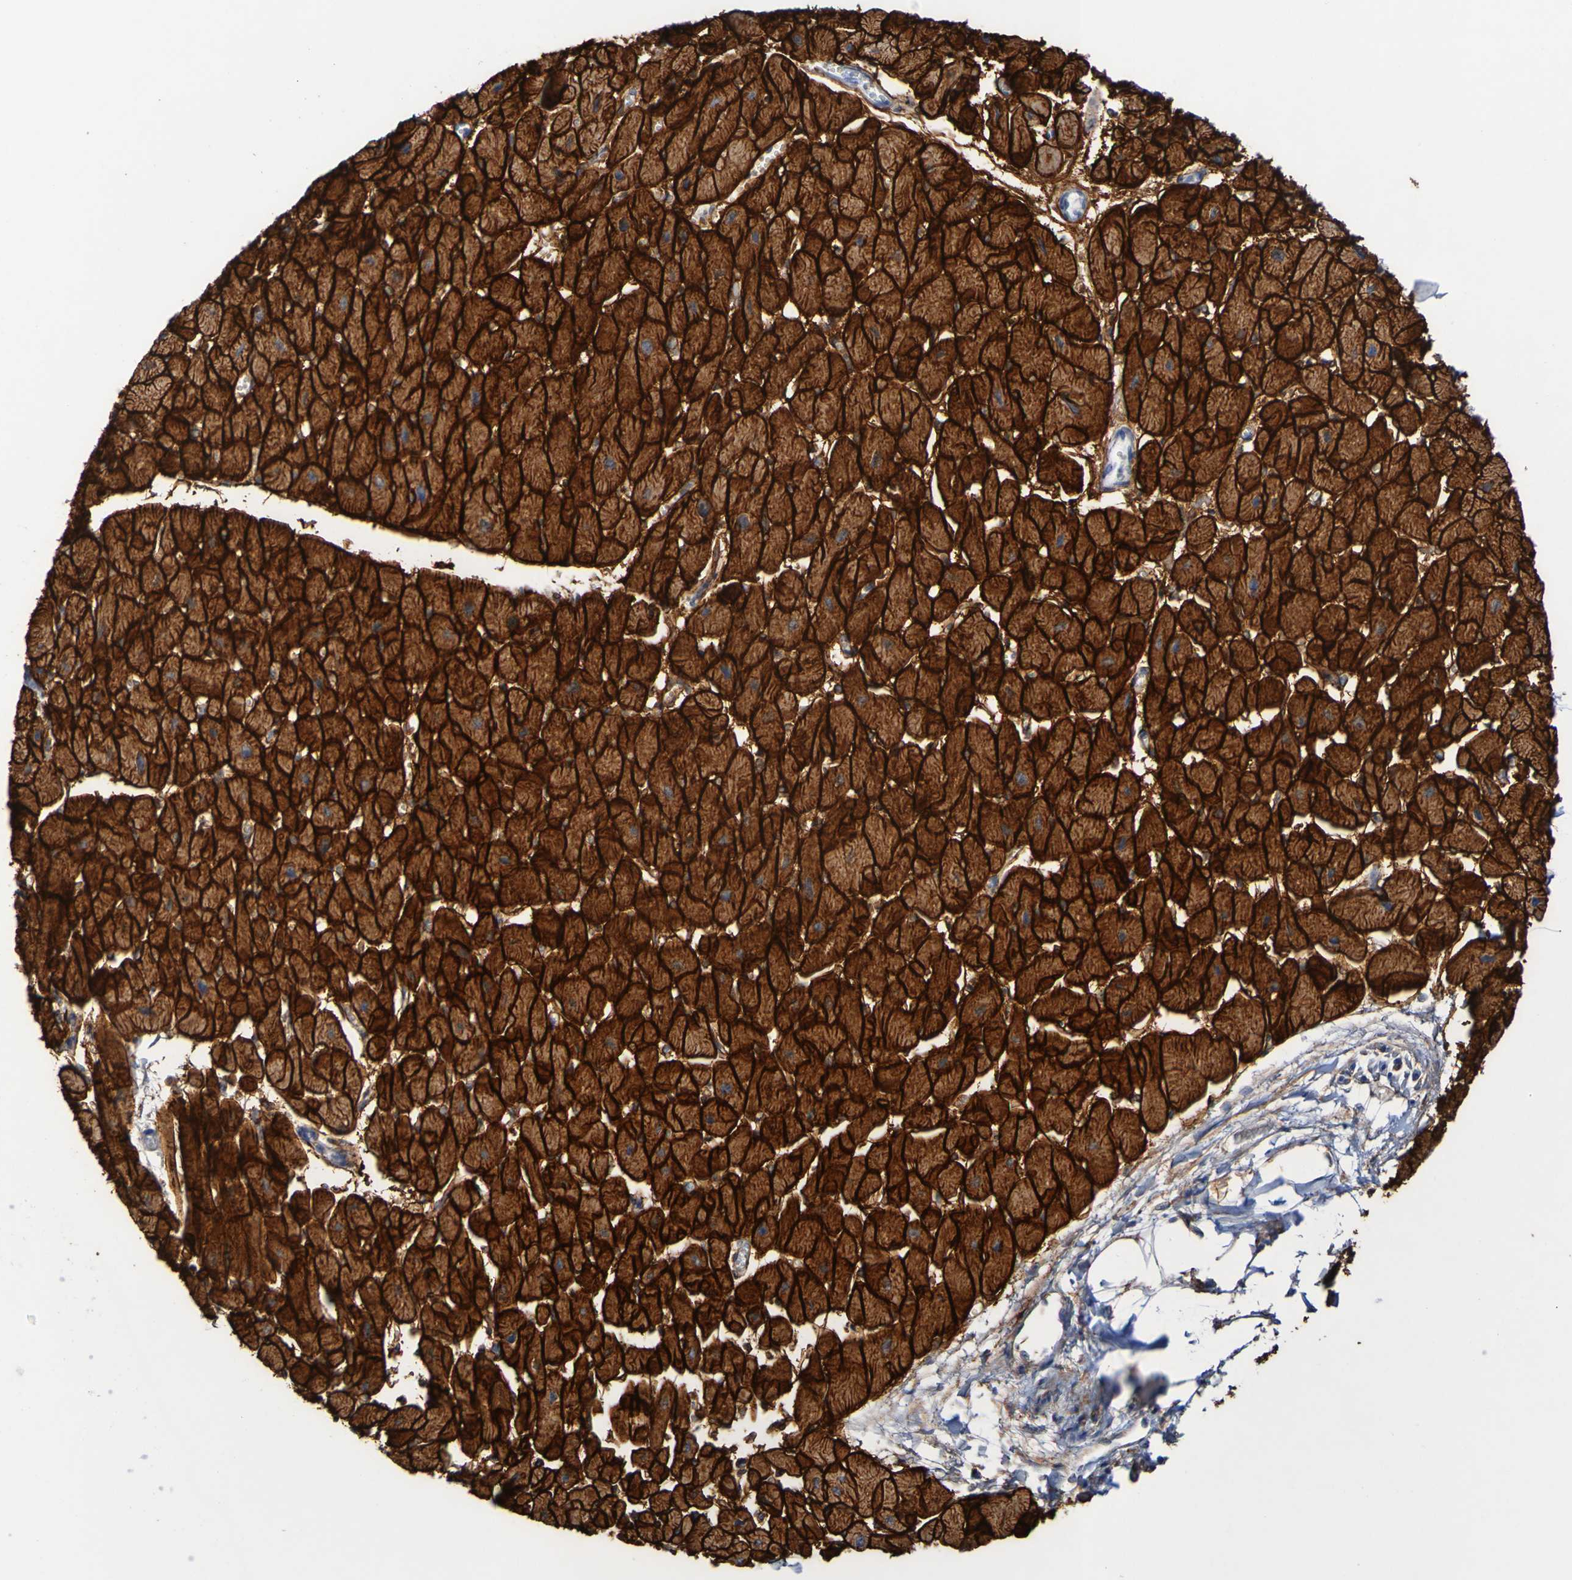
{"staining": {"intensity": "strong", "quantity": ">75%", "location": "cytoplasmic/membranous"}, "tissue": "heart muscle", "cell_type": "Cardiomyocytes", "image_type": "normal", "snomed": [{"axis": "morphology", "description": "Normal tissue, NOS"}, {"axis": "topography", "description": "Heart"}], "caption": "Heart muscle stained with immunohistochemistry (IHC) reveals strong cytoplasmic/membranous positivity in about >75% of cardiomyocytes. The staining is performed using DAB (3,3'-diaminobenzidine) brown chromogen to label protein expression. The nuclei are counter-stained blue using hematoxylin.", "gene": "SGCB", "patient": {"sex": "female", "age": 54}}